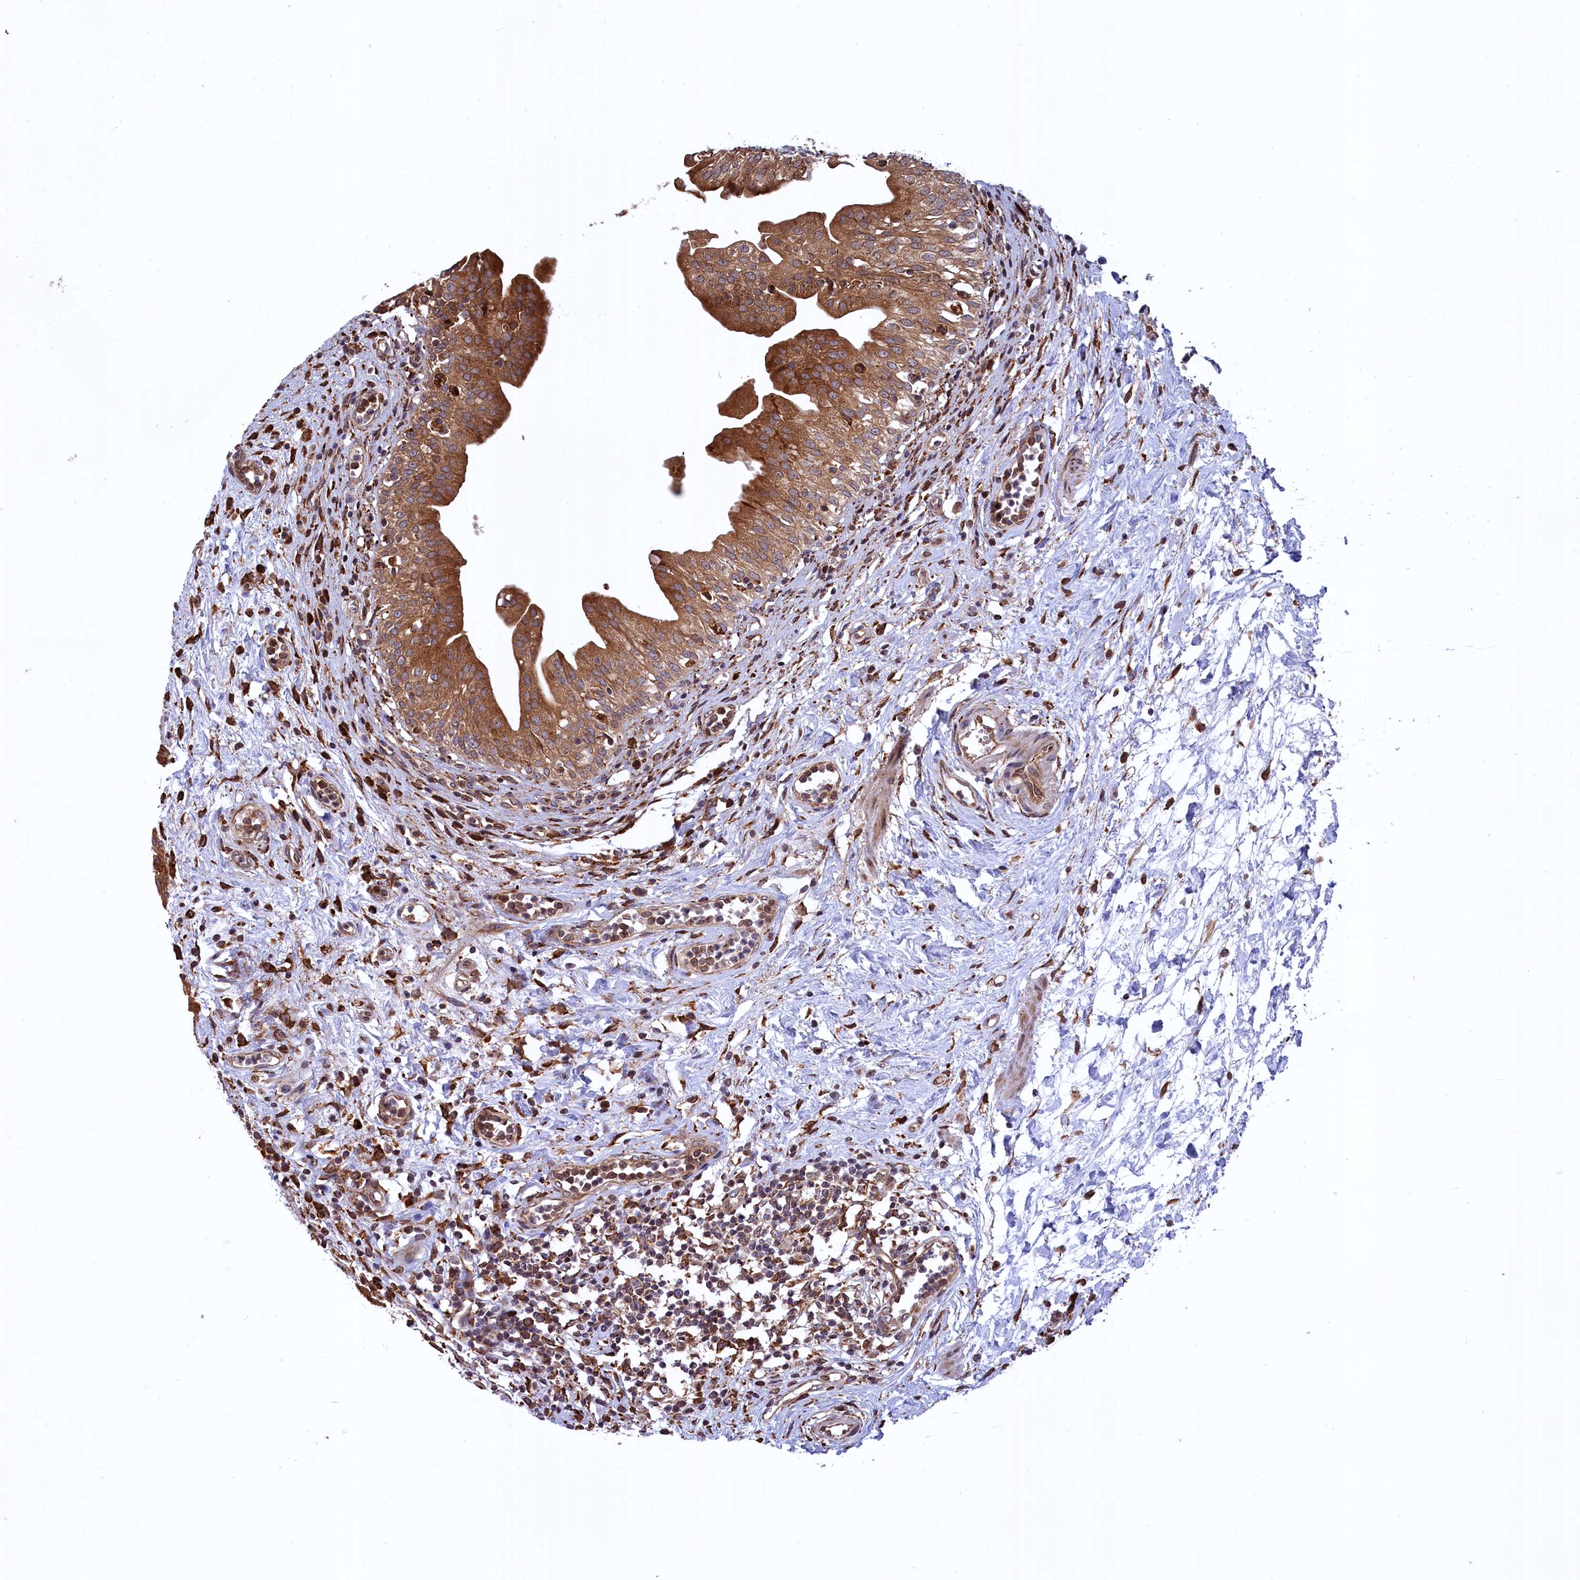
{"staining": {"intensity": "moderate", "quantity": ">75%", "location": "cytoplasmic/membranous"}, "tissue": "urinary bladder", "cell_type": "Urothelial cells", "image_type": "normal", "snomed": [{"axis": "morphology", "description": "Normal tissue, NOS"}, {"axis": "morphology", "description": "Inflammation, NOS"}, {"axis": "topography", "description": "Urinary bladder"}], "caption": "IHC photomicrograph of unremarkable urinary bladder: human urinary bladder stained using immunohistochemistry (IHC) shows medium levels of moderate protein expression localized specifically in the cytoplasmic/membranous of urothelial cells, appearing as a cytoplasmic/membranous brown color.", "gene": "PLA2G4C", "patient": {"sex": "male", "age": 63}}